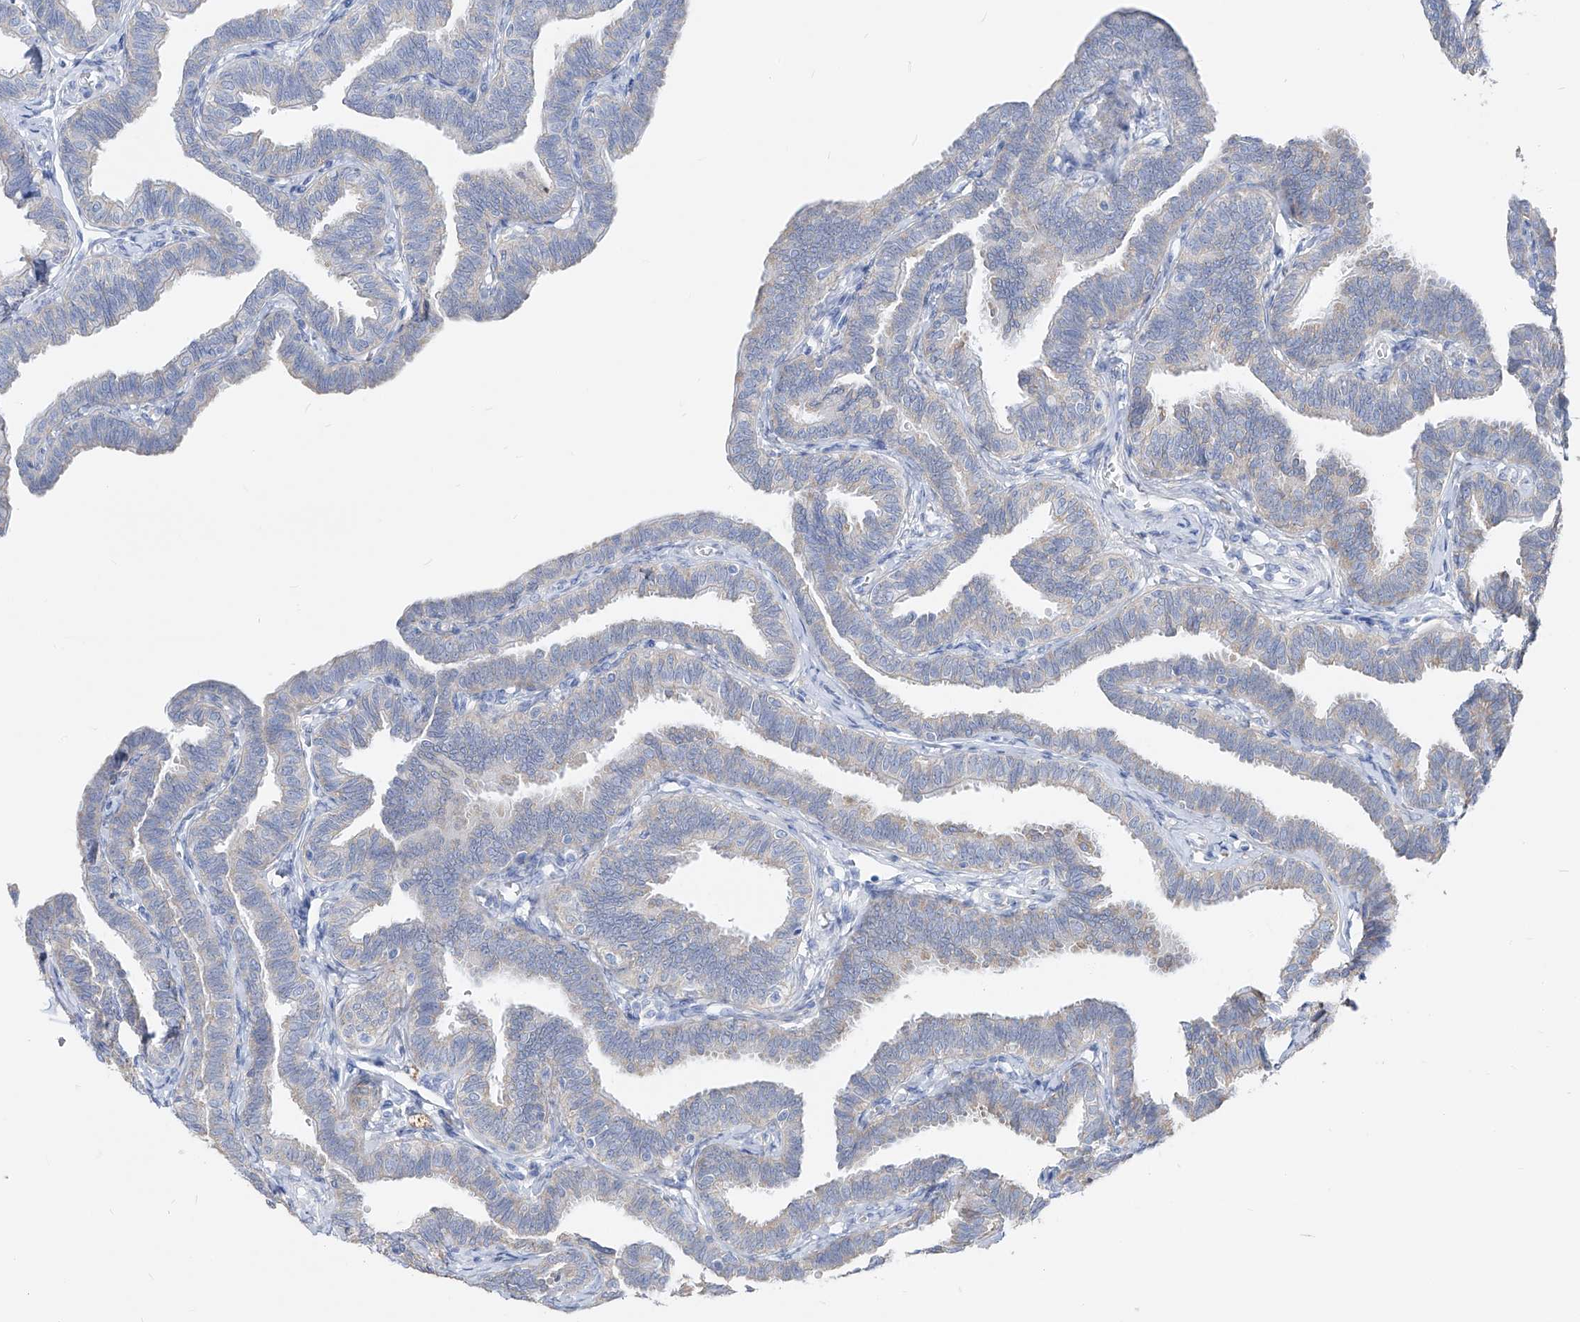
{"staining": {"intensity": "negative", "quantity": "none", "location": "none"}, "tissue": "fallopian tube", "cell_type": "Glandular cells", "image_type": "normal", "snomed": [{"axis": "morphology", "description": "Normal tissue, NOS"}, {"axis": "topography", "description": "Fallopian tube"}, {"axis": "topography", "description": "Ovary"}], "caption": "There is no significant expression in glandular cells of fallopian tube. The staining is performed using DAB (3,3'-diaminobenzidine) brown chromogen with nuclei counter-stained in using hematoxylin.", "gene": "UFL1", "patient": {"sex": "female", "age": 23}}